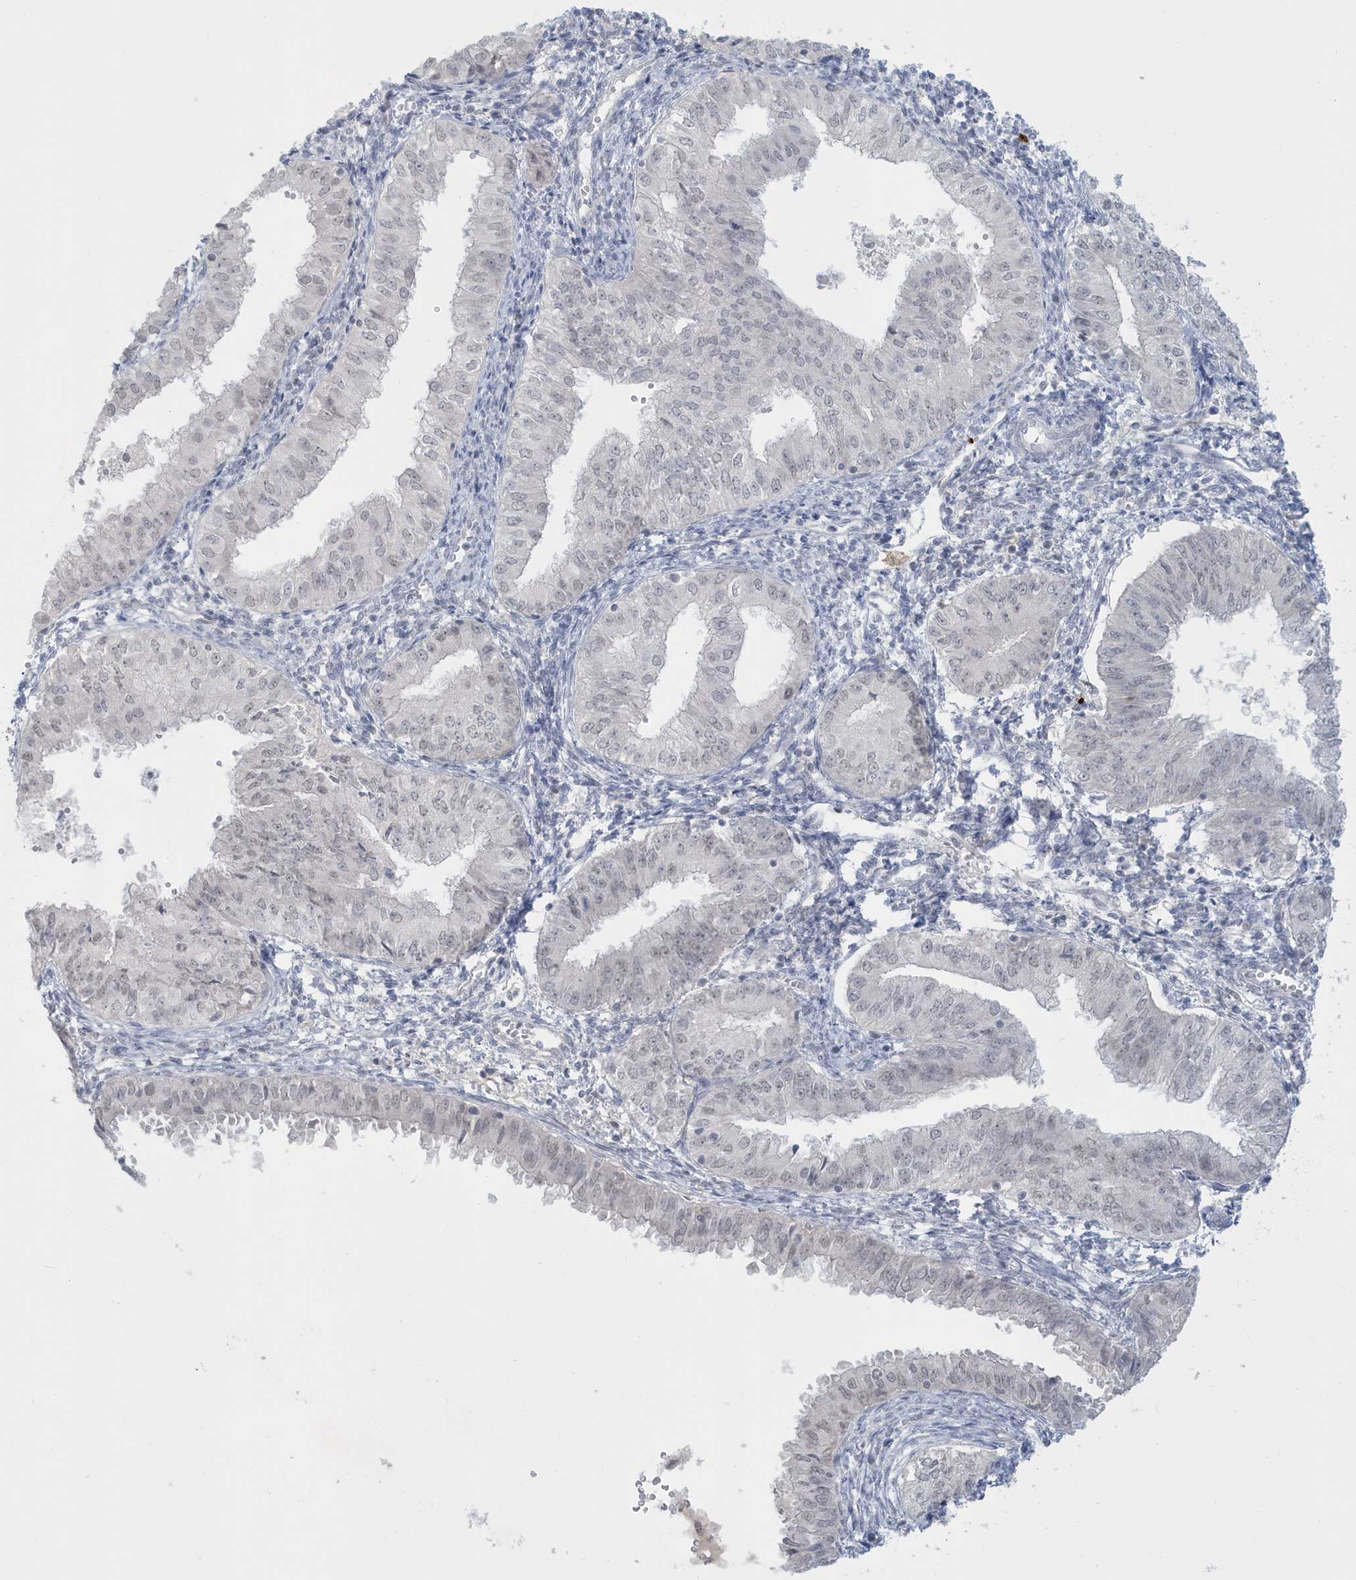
{"staining": {"intensity": "negative", "quantity": "none", "location": "none"}, "tissue": "endometrial cancer", "cell_type": "Tumor cells", "image_type": "cancer", "snomed": [{"axis": "morphology", "description": "Normal tissue, NOS"}, {"axis": "morphology", "description": "Adenocarcinoma, NOS"}, {"axis": "topography", "description": "Endometrium"}], "caption": "Immunohistochemistry of adenocarcinoma (endometrial) displays no positivity in tumor cells. (DAB IHC with hematoxylin counter stain).", "gene": "HERC6", "patient": {"sex": "female", "age": 53}}